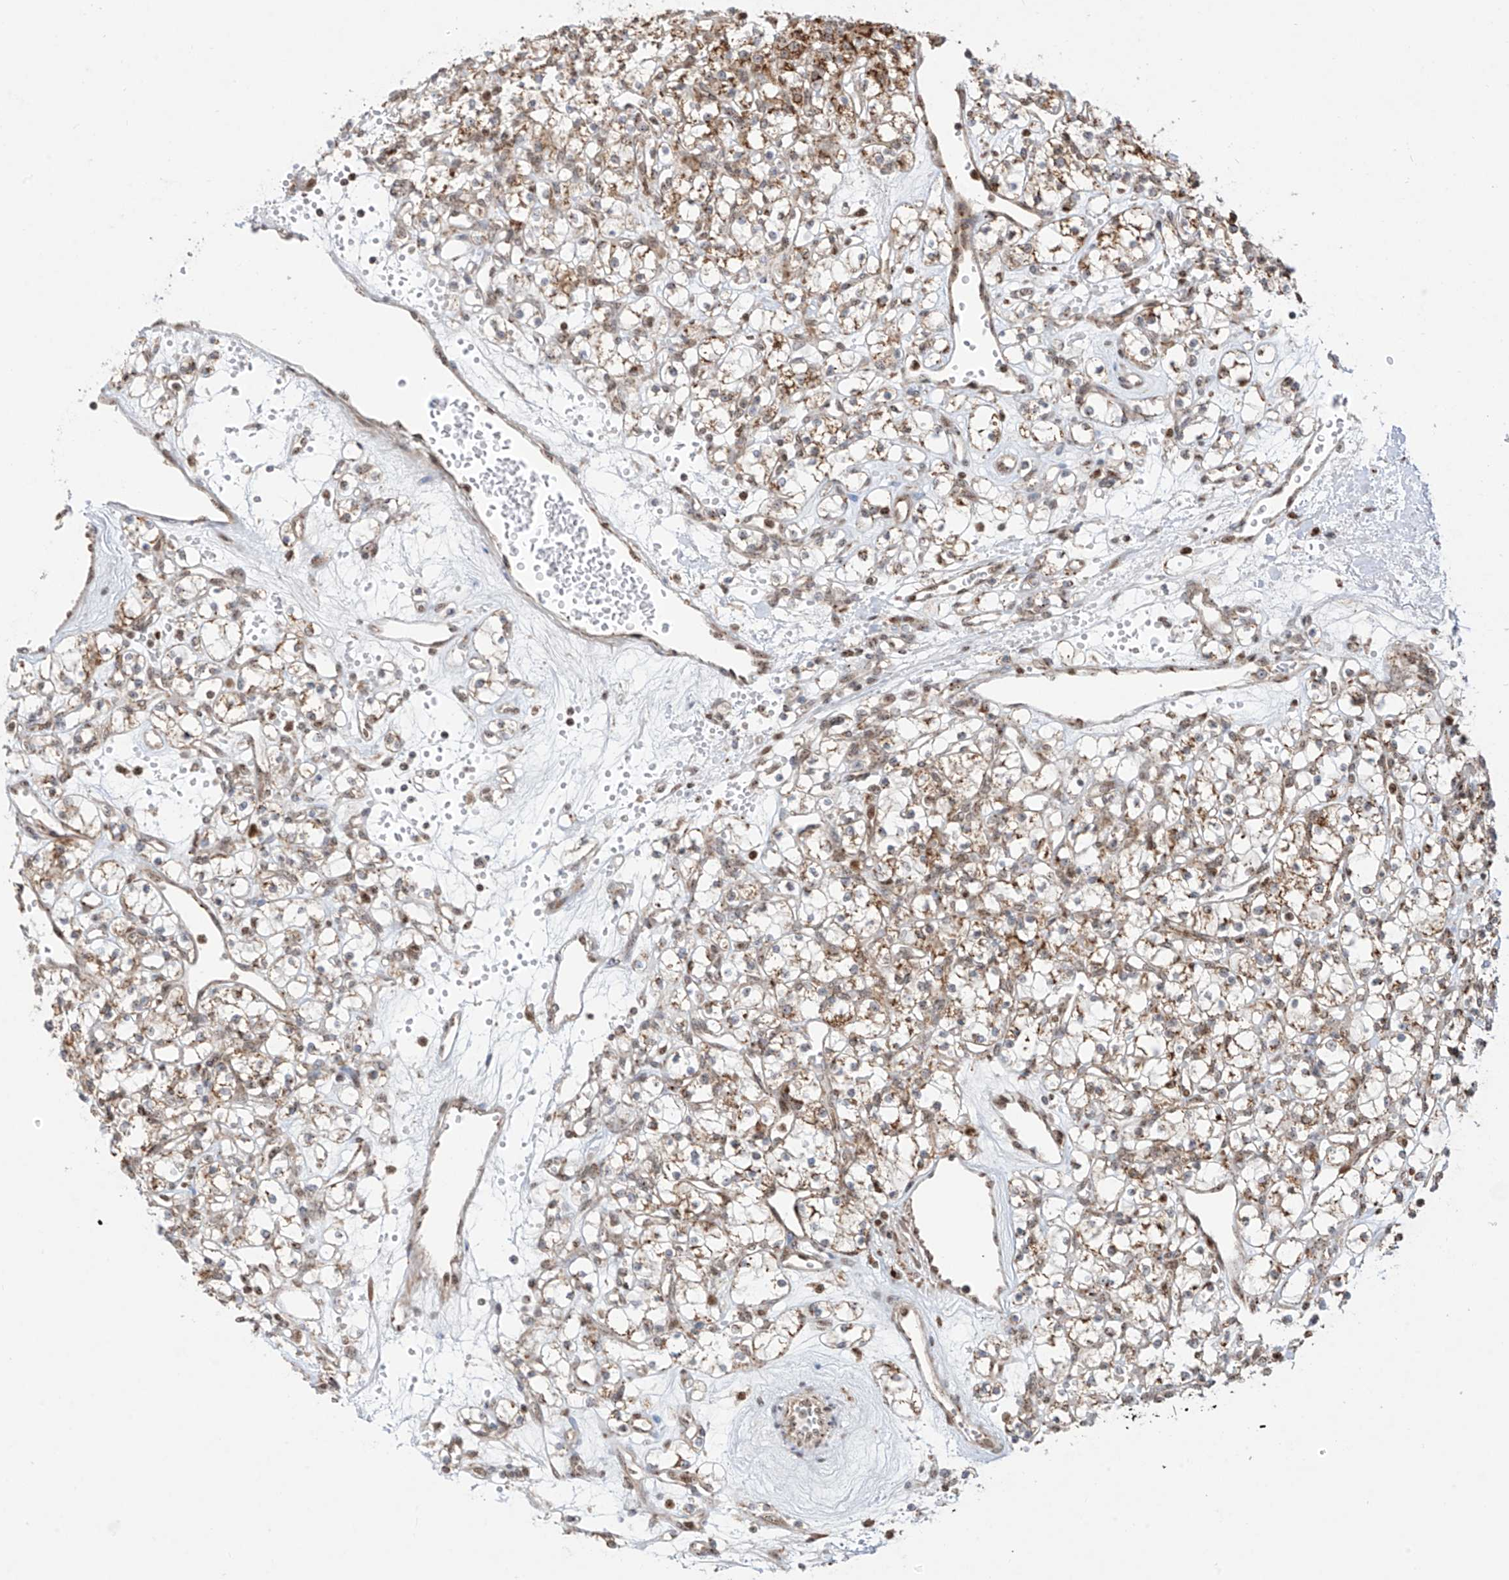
{"staining": {"intensity": "moderate", "quantity": ">75%", "location": "cytoplasmic/membranous"}, "tissue": "renal cancer", "cell_type": "Tumor cells", "image_type": "cancer", "snomed": [{"axis": "morphology", "description": "Adenocarcinoma, NOS"}, {"axis": "topography", "description": "Kidney"}], "caption": "This is a histology image of IHC staining of renal cancer (adenocarcinoma), which shows moderate expression in the cytoplasmic/membranous of tumor cells.", "gene": "ZBTB8A", "patient": {"sex": "female", "age": 59}}